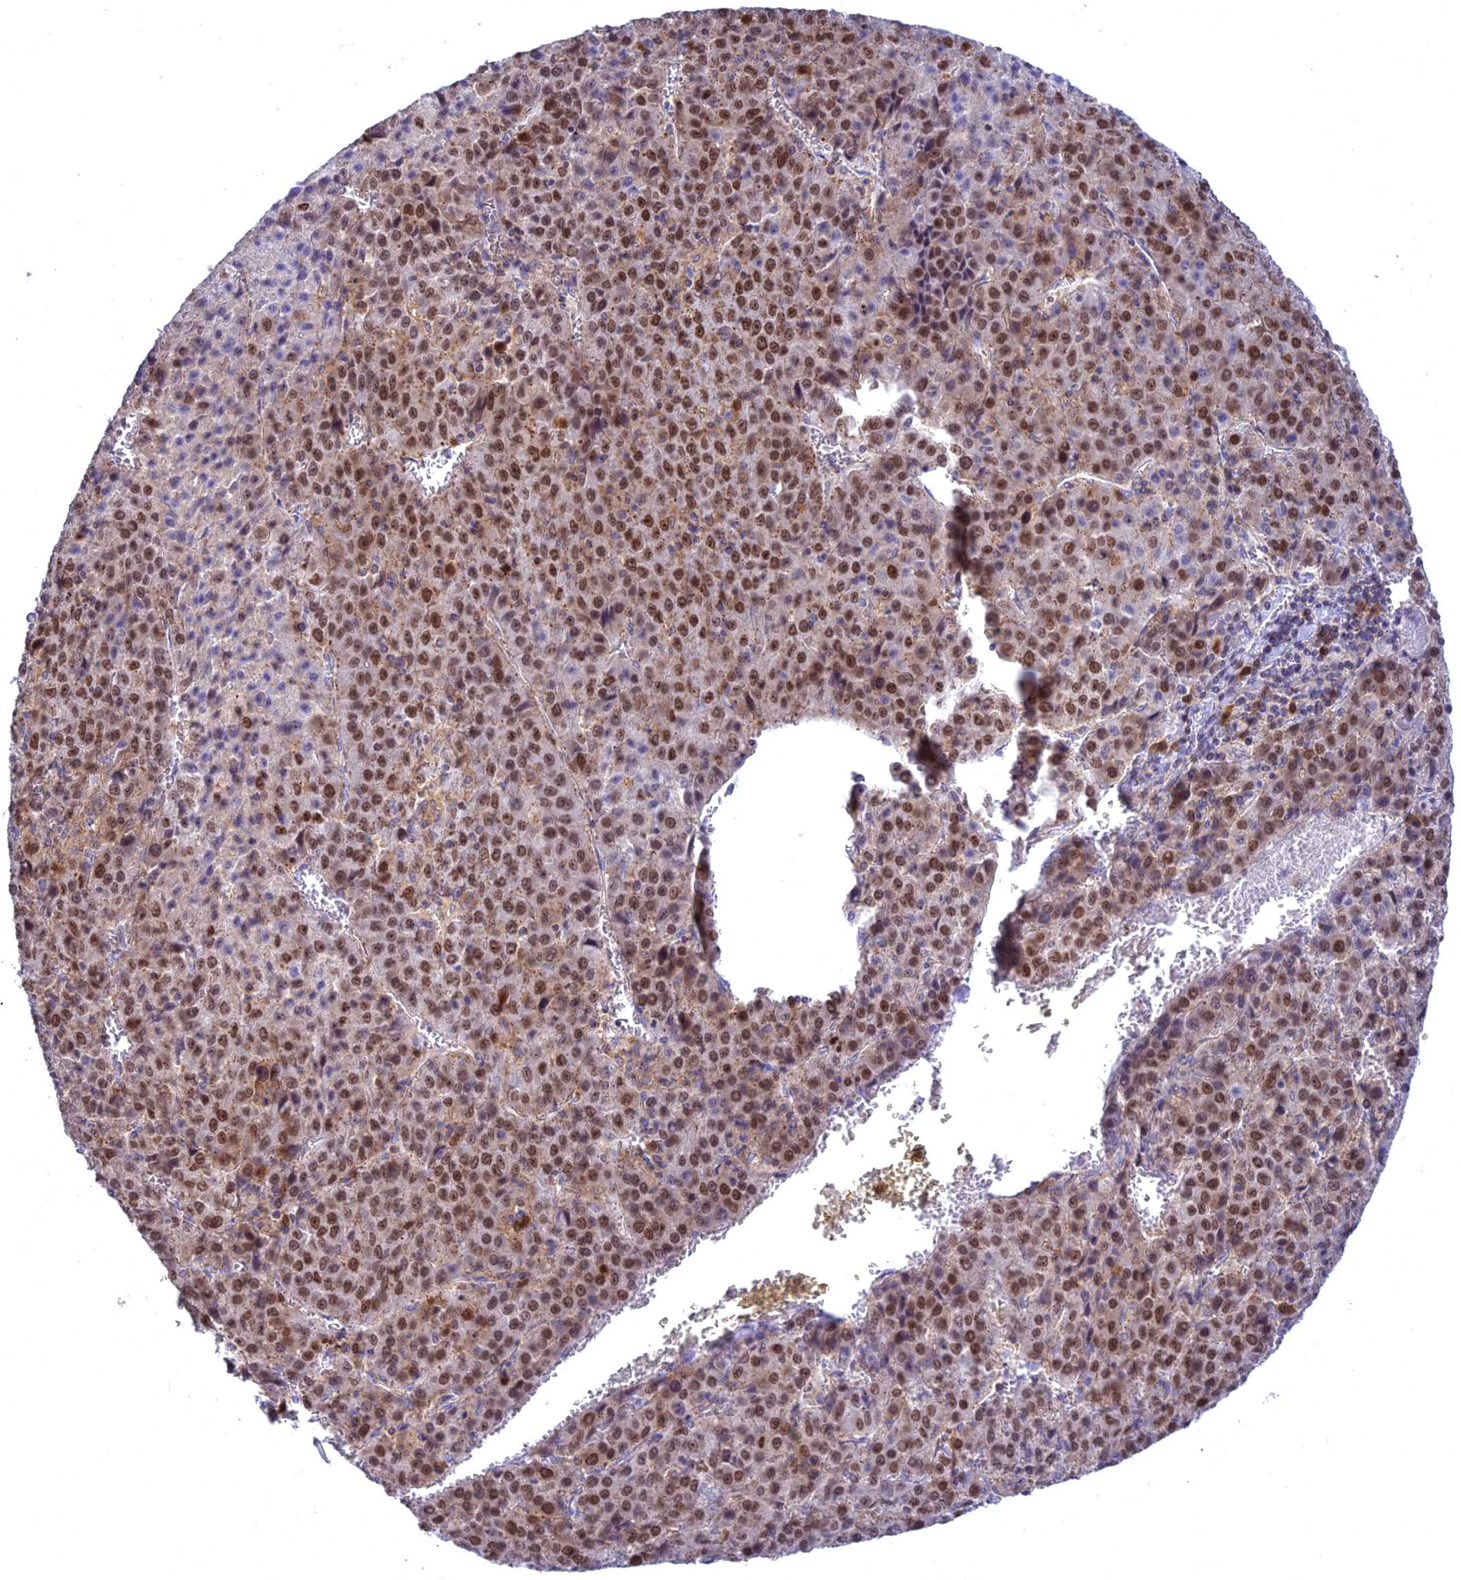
{"staining": {"intensity": "moderate", "quantity": ">75%", "location": "nuclear"}, "tissue": "liver cancer", "cell_type": "Tumor cells", "image_type": "cancer", "snomed": [{"axis": "morphology", "description": "Carcinoma, Hepatocellular, NOS"}, {"axis": "topography", "description": "Liver"}], "caption": "DAB (3,3'-diaminobenzidine) immunohistochemical staining of human liver cancer (hepatocellular carcinoma) exhibits moderate nuclear protein expression in about >75% of tumor cells. (DAB = brown stain, brightfield microscopy at high magnification).", "gene": "CENPV", "patient": {"sex": "female", "age": 53}}